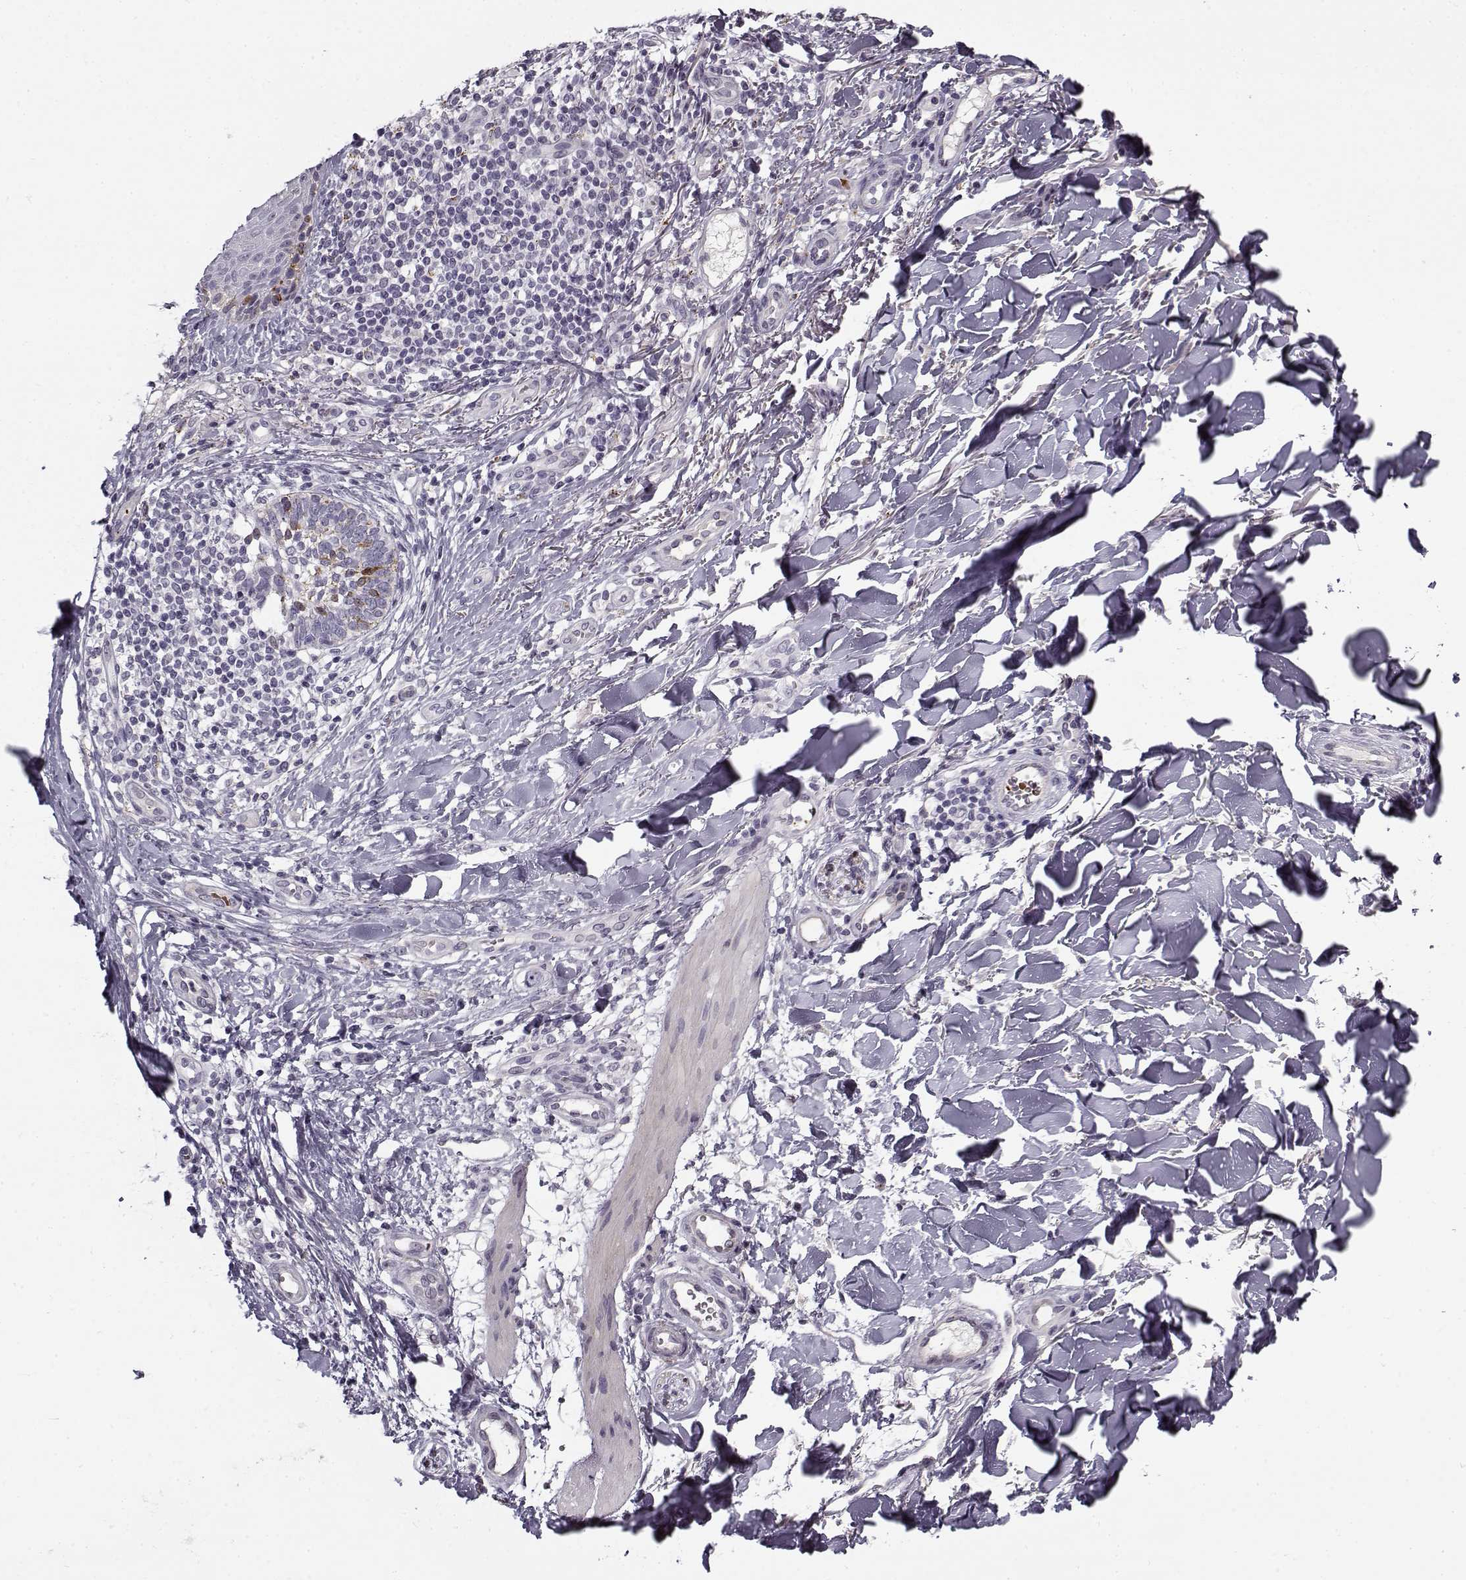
{"staining": {"intensity": "negative", "quantity": "none", "location": "none"}, "tissue": "skin cancer", "cell_type": "Tumor cells", "image_type": "cancer", "snomed": [{"axis": "morphology", "description": "Normal tissue, NOS"}, {"axis": "morphology", "description": "Basal cell carcinoma"}, {"axis": "topography", "description": "Skin"}], "caption": "Tumor cells are negative for brown protein staining in skin basal cell carcinoma.", "gene": "SNCA", "patient": {"sex": "male", "age": 46}}